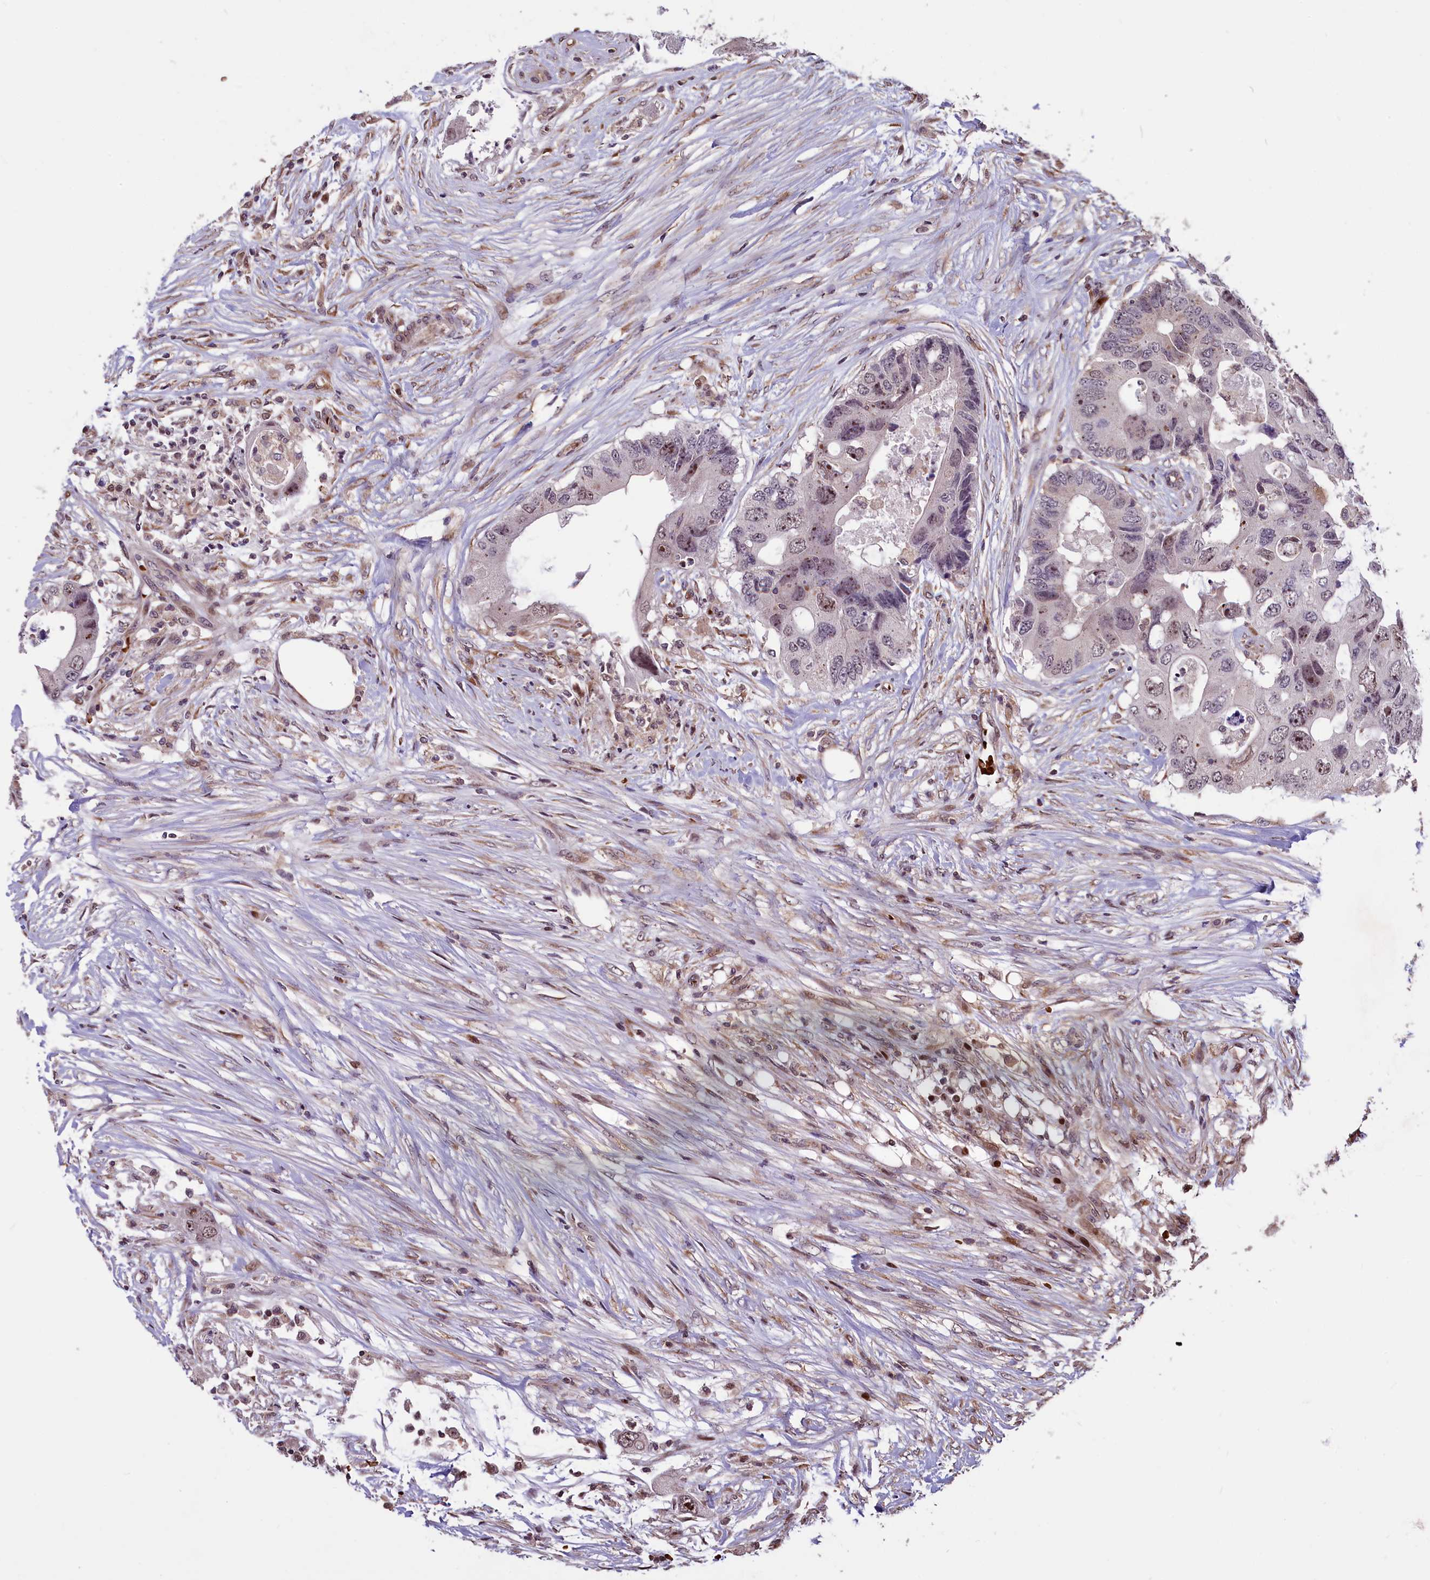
{"staining": {"intensity": "moderate", "quantity": "<25%", "location": "nuclear"}, "tissue": "colorectal cancer", "cell_type": "Tumor cells", "image_type": "cancer", "snomed": [{"axis": "morphology", "description": "Adenocarcinoma, NOS"}, {"axis": "topography", "description": "Colon"}], "caption": "Human adenocarcinoma (colorectal) stained with a protein marker reveals moderate staining in tumor cells.", "gene": "SHFL", "patient": {"sex": "male", "age": 71}}